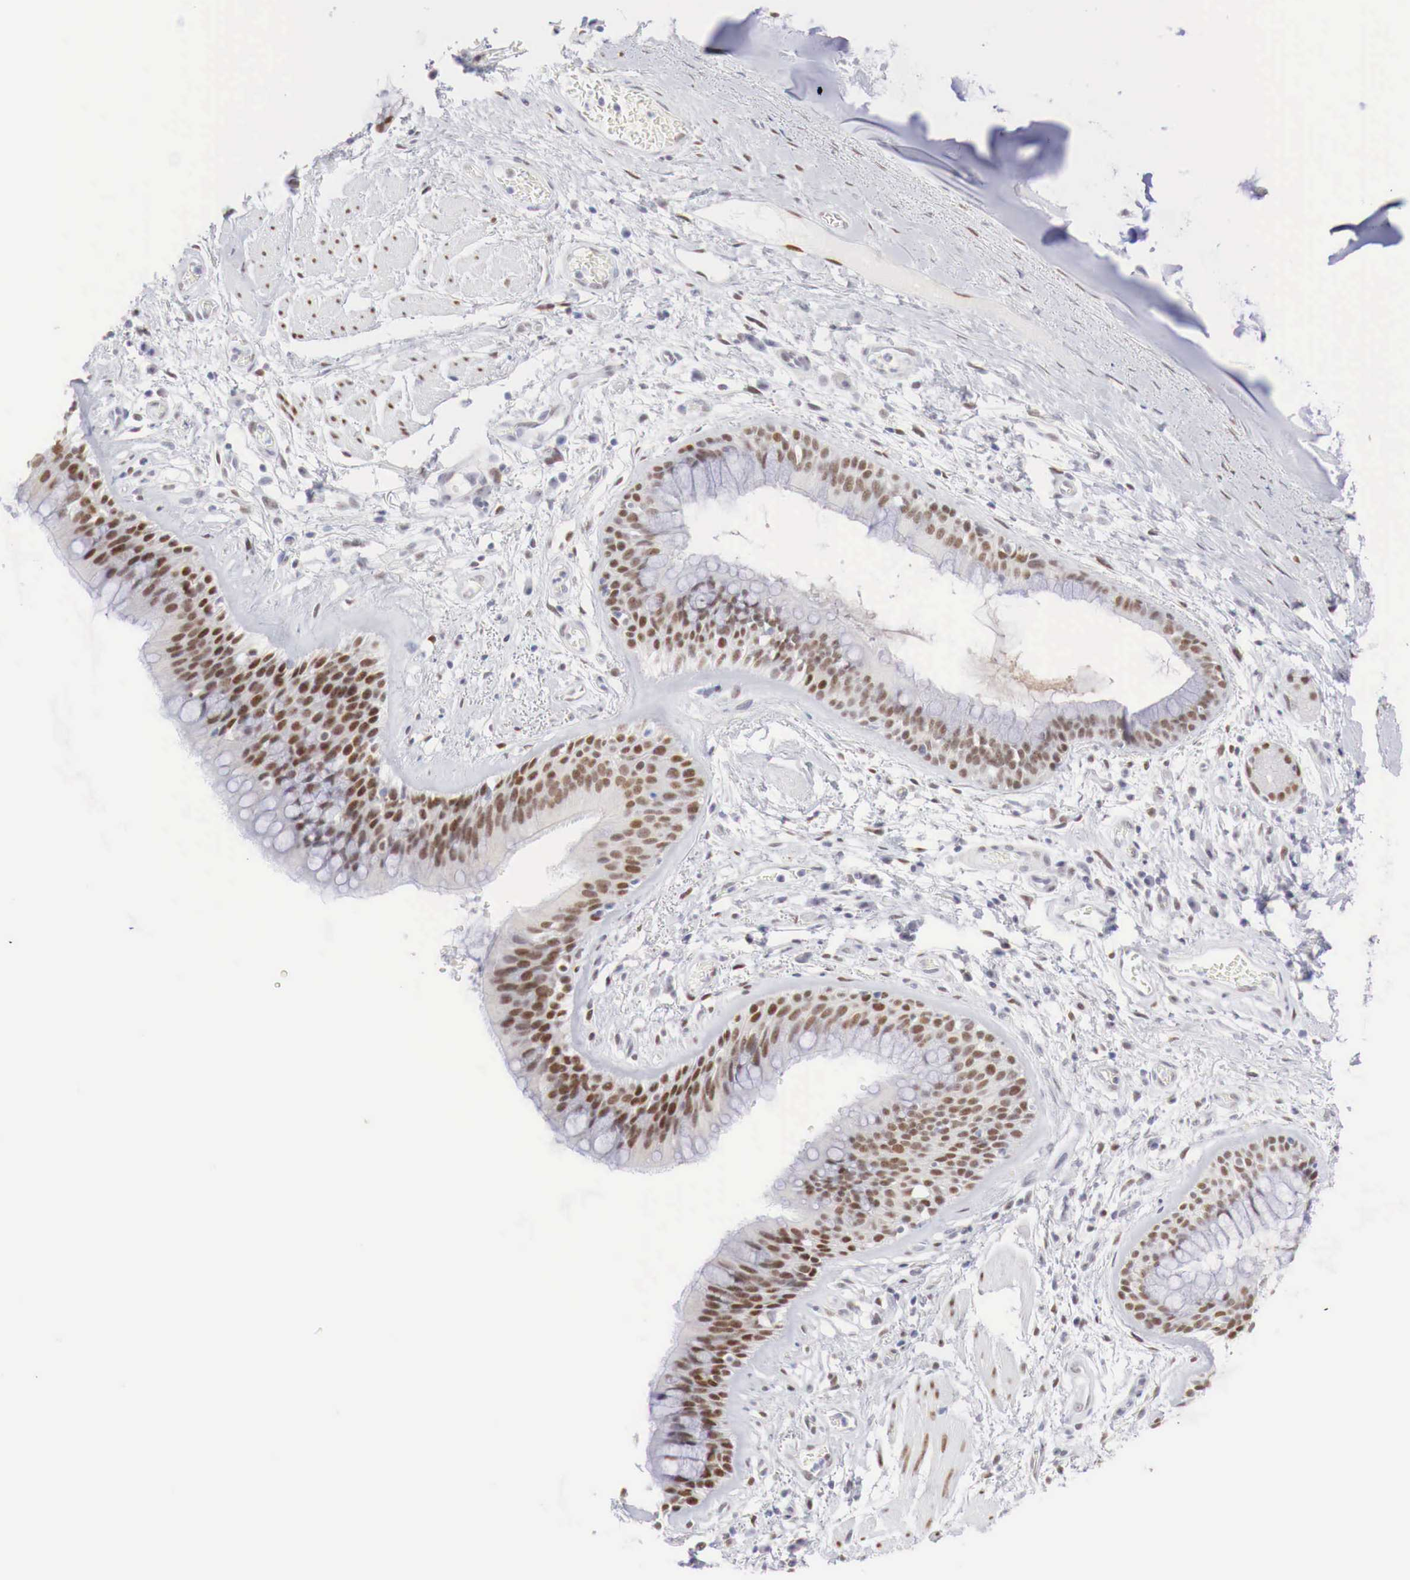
{"staining": {"intensity": "moderate", "quantity": ">75%", "location": "nuclear"}, "tissue": "bronchus", "cell_type": "Respiratory epithelial cells", "image_type": "normal", "snomed": [{"axis": "morphology", "description": "Normal tissue, NOS"}, {"axis": "topography", "description": "Bronchus"}, {"axis": "topography", "description": "Lung"}], "caption": "About >75% of respiratory epithelial cells in unremarkable bronchus reveal moderate nuclear protein positivity as visualized by brown immunohistochemical staining.", "gene": "FOXP2", "patient": {"sex": "female", "age": 57}}